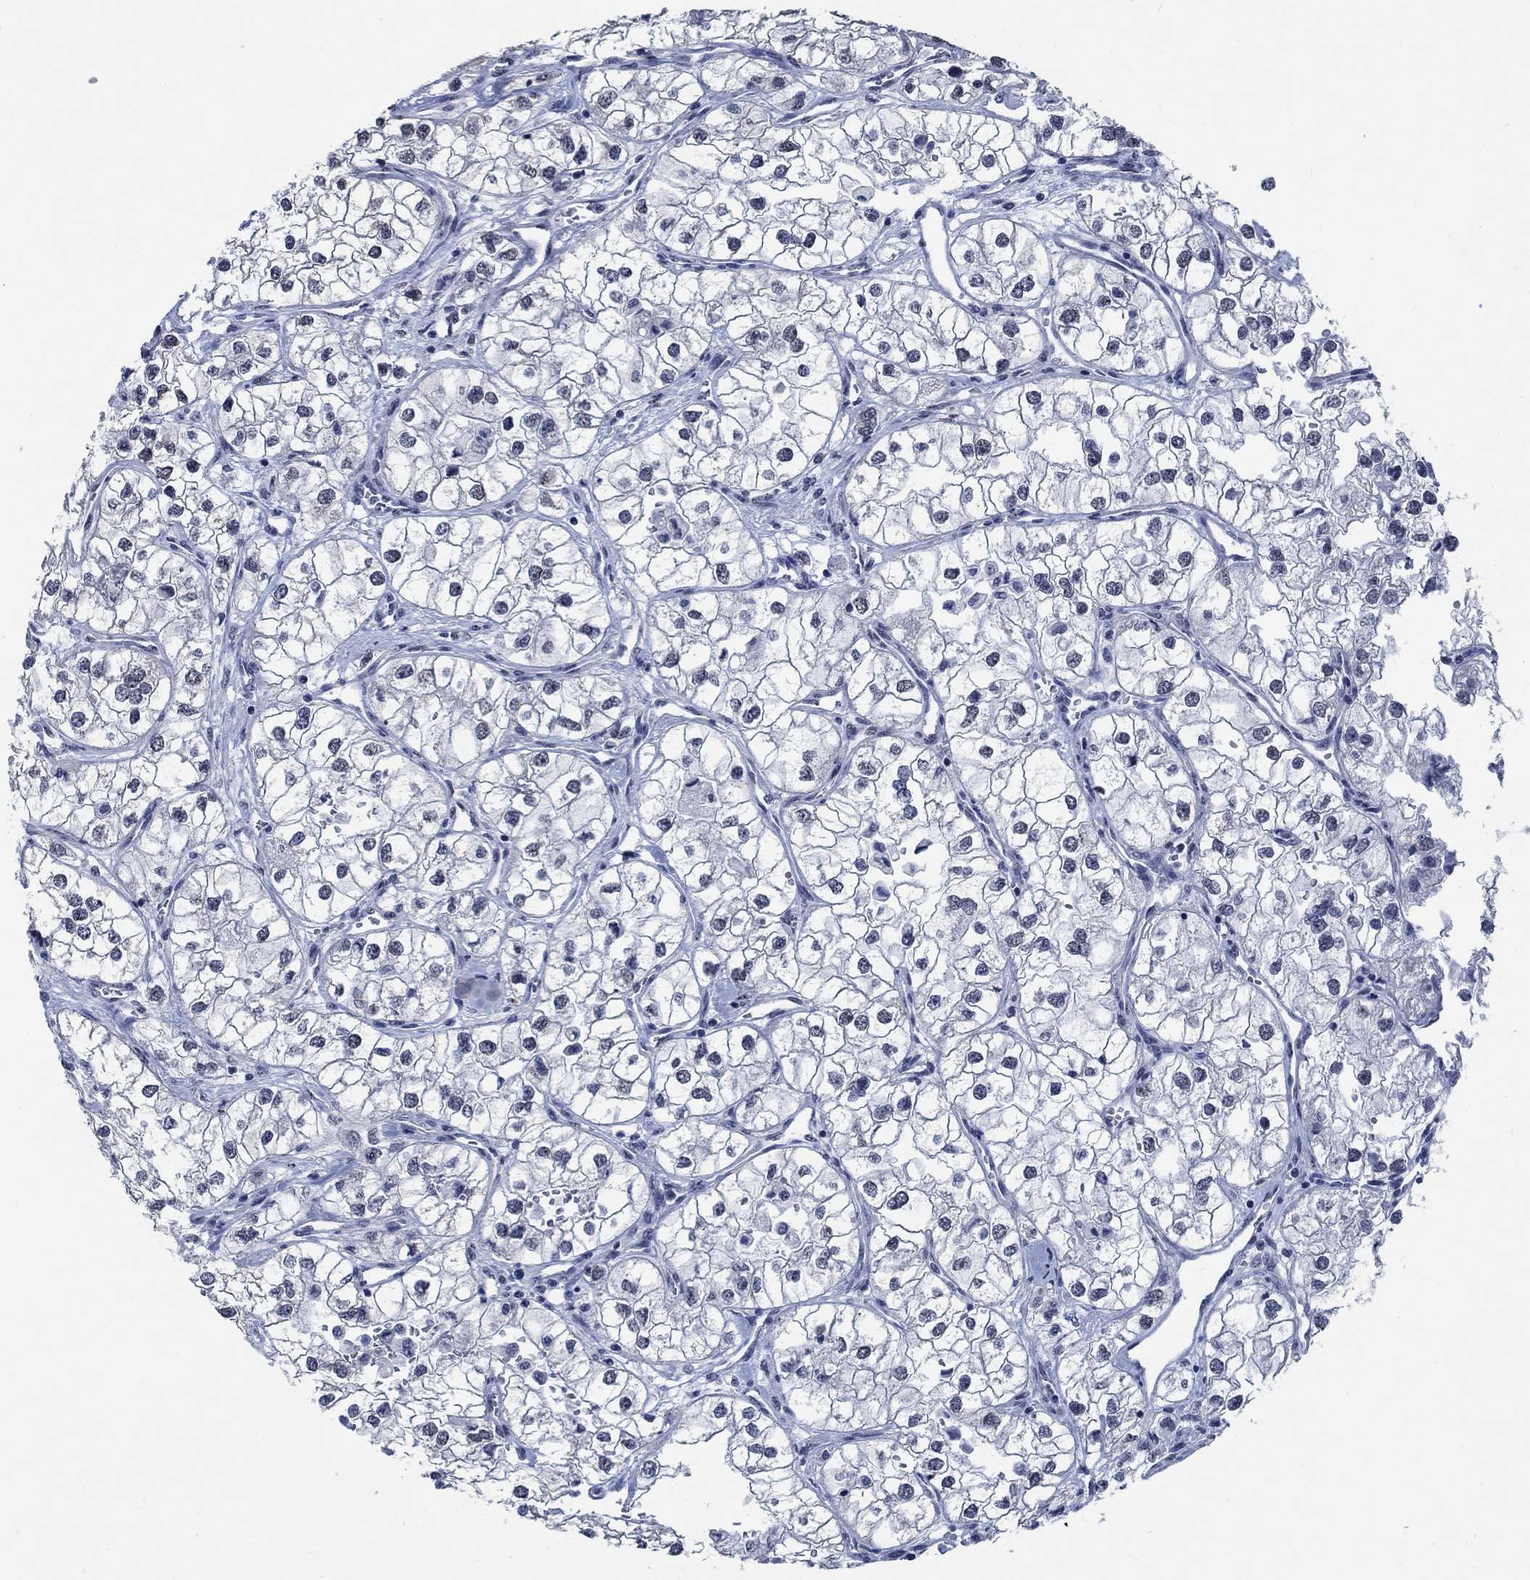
{"staining": {"intensity": "negative", "quantity": "none", "location": "none"}, "tissue": "renal cancer", "cell_type": "Tumor cells", "image_type": "cancer", "snomed": [{"axis": "morphology", "description": "Adenocarcinoma, NOS"}, {"axis": "topography", "description": "Kidney"}], "caption": "Immunohistochemical staining of adenocarcinoma (renal) demonstrates no significant staining in tumor cells.", "gene": "OBSCN", "patient": {"sex": "male", "age": 59}}